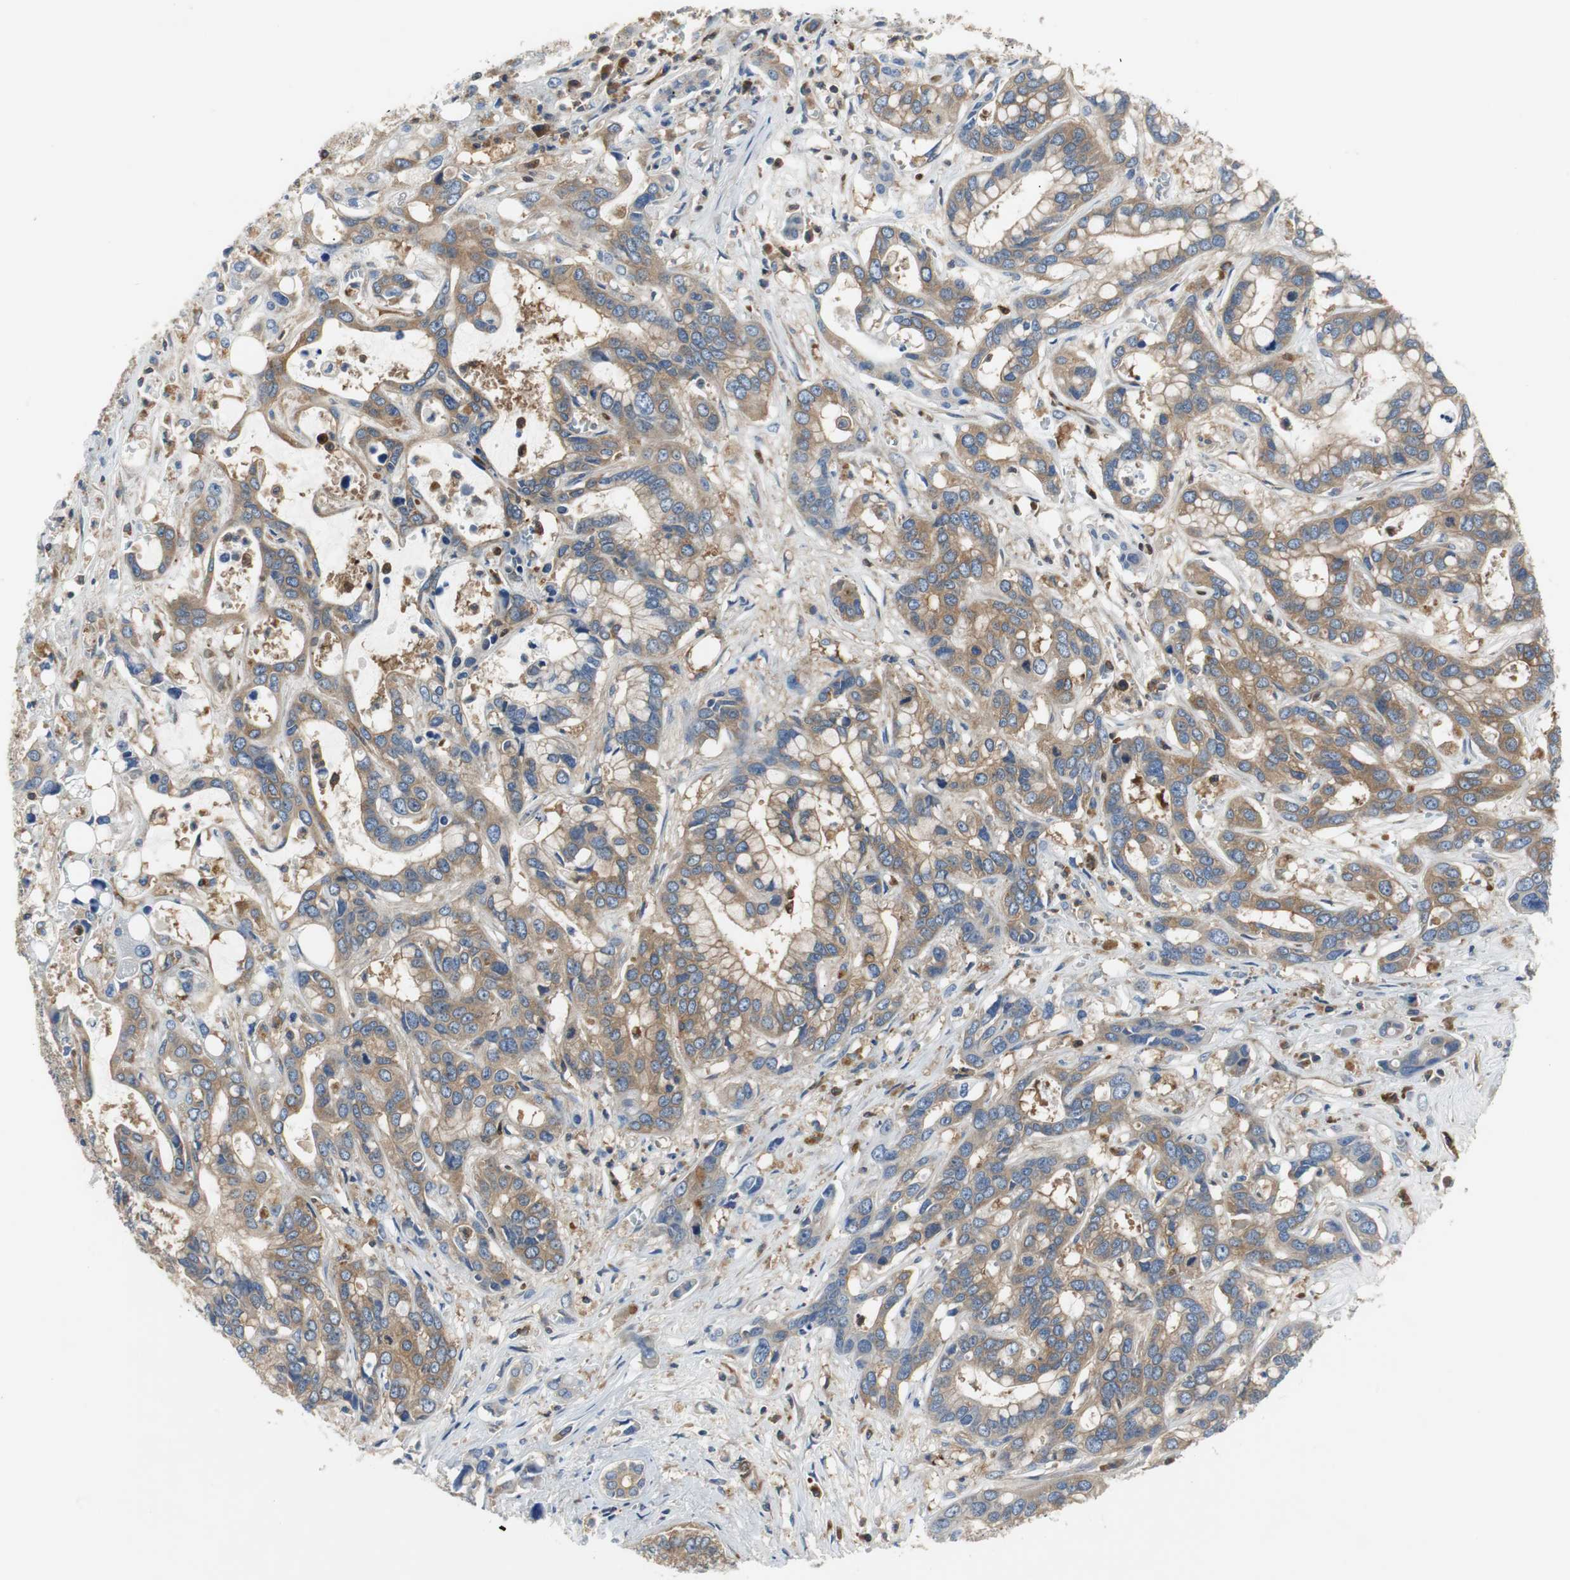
{"staining": {"intensity": "strong", "quantity": ">75%", "location": "cytoplasmic/membranous"}, "tissue": "liver cancer", "cell_type": "Tumor cells", "image_type": "cancer", "snomed": [{"axis": "morphology", "description": "Cholangiocarcinoma"}, {"axis": "topography", "description": "Liver"}], "caption": "The image exhibits staining of liver cancer (cholangiocarcinoma), revealing strong cytoplasmic/membranous protein positivity (brown color) within tumor cells. (Brightfield microscopy of DAB IHC at high magnification).", "gene": "GYS1", "patient": {"sex": "female", "age": 65}}